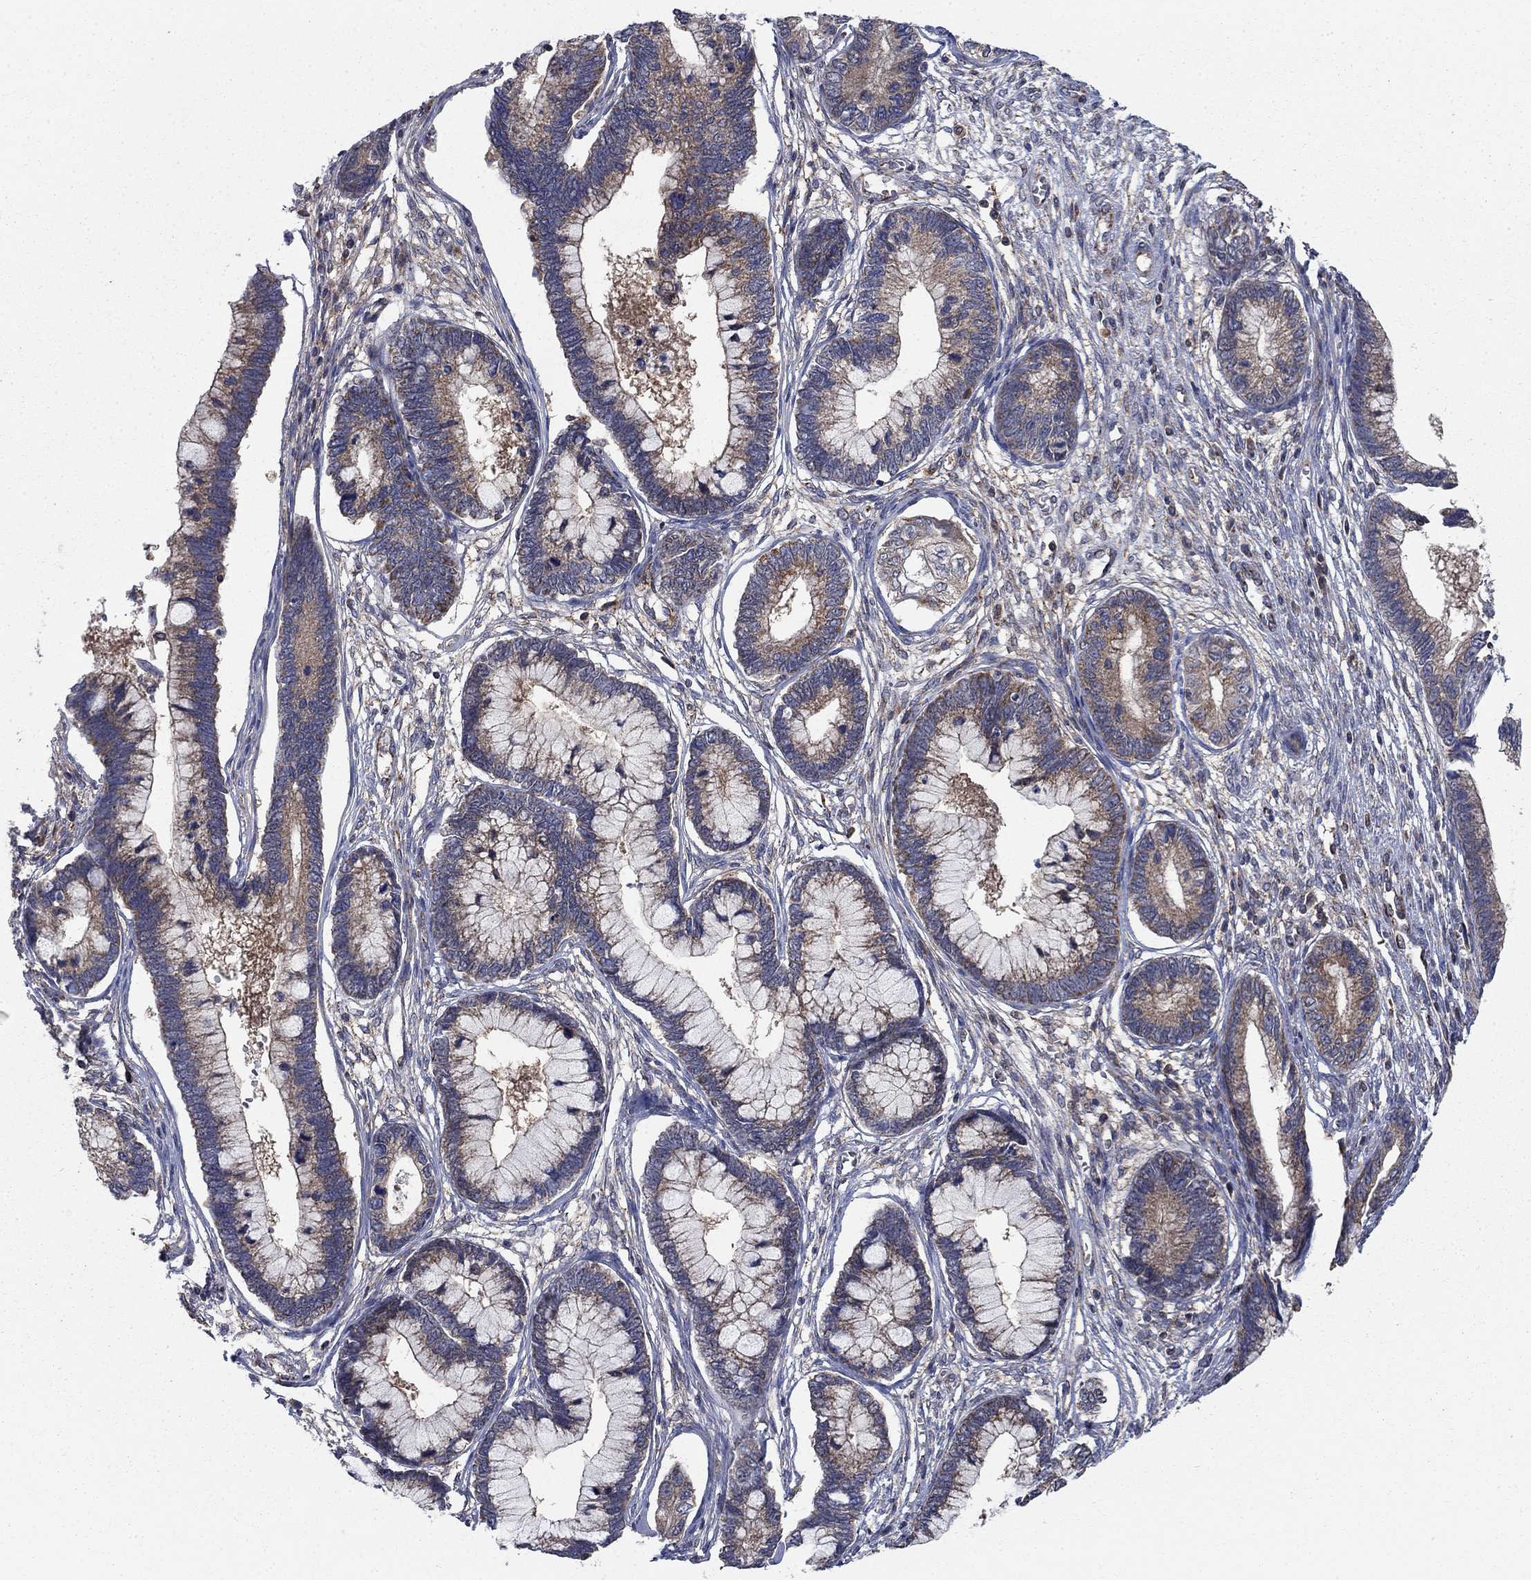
{"staining": {"intensity": "moderate", "quantity": ">75%", "location": "cytoplasmic/membranous"}, "tissue": "cervical cancer", "cell_type": "Tumor cells", "image_type": "cancer", "snomed": [{"axis": "morphology", "description": "Adenocarcinoma, NOS"}, {"axis": "topography", "description": "Cervix"}], "caption": "Immunohistochemistry (DAB (3,3'-diaminobenzidine)) staining of human cervical cancer exhibits moderate cytoplasmic/membranous protein positivity in about >75% of tumor cells.", "gene": "NME7", "patient": {"sex": "female", "age": 44}}